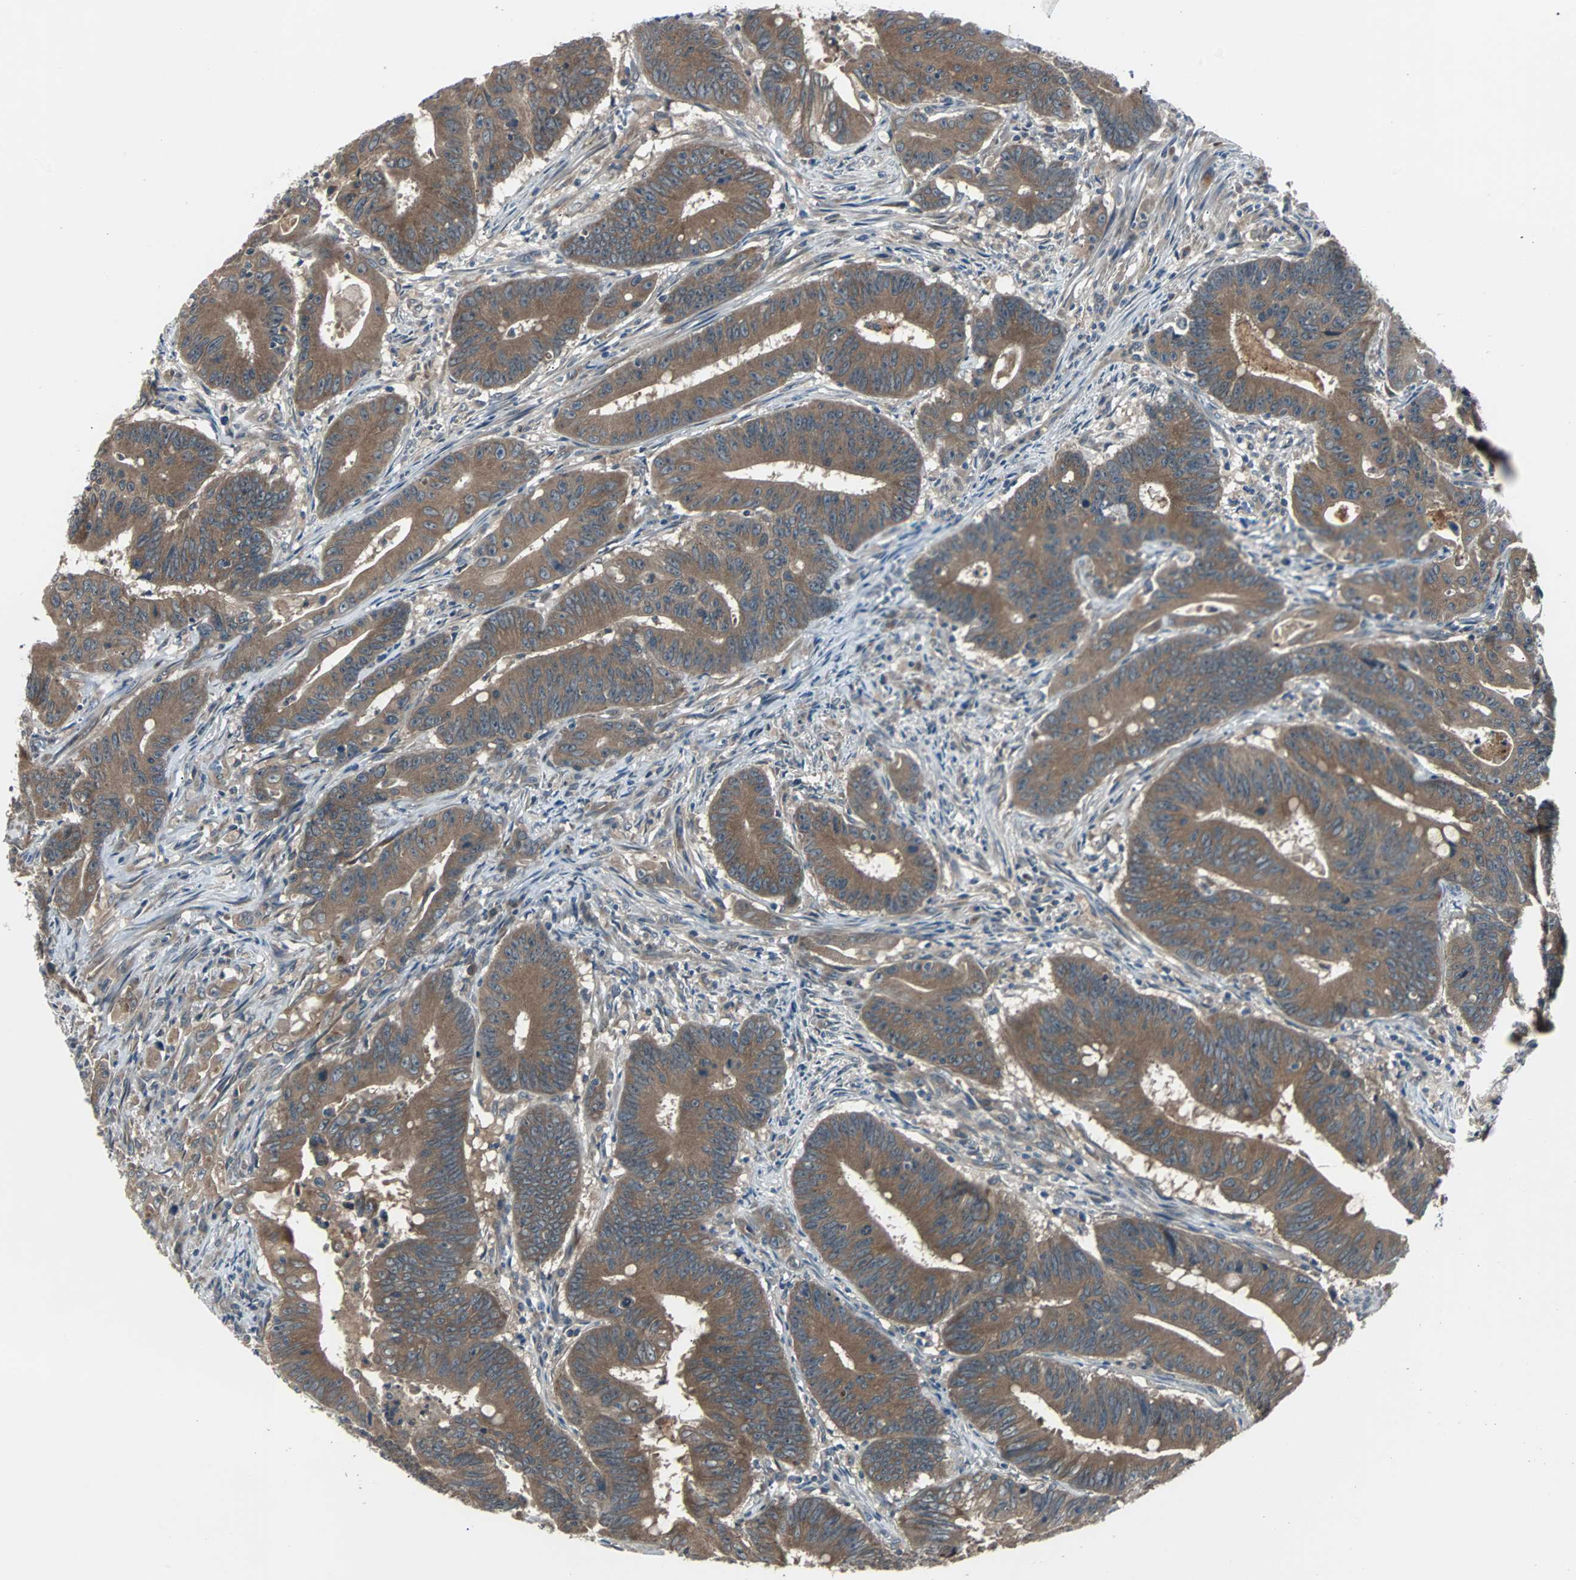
{"staining": {"intensity": "moderate", "quantity": ">75%", "location": "cytoplasmic/membranous"}, "tissue": "colorectal cancer", "cell_type": "Tumor cells", "image_type": "cancer", "snomed": [{"axis": "morphology", "description": "Adenocarcinoma, NOS"}, {"axis": "topography", "description": "Colon"}], "caption": "Human colorectal cancer stained for a protein (brown) shows moderate cytoplasmic/membranous positive staining in approximately >75% of tumor cells.", "gene": "ARF1", "patient": {"sex": "male", "age": 45}}